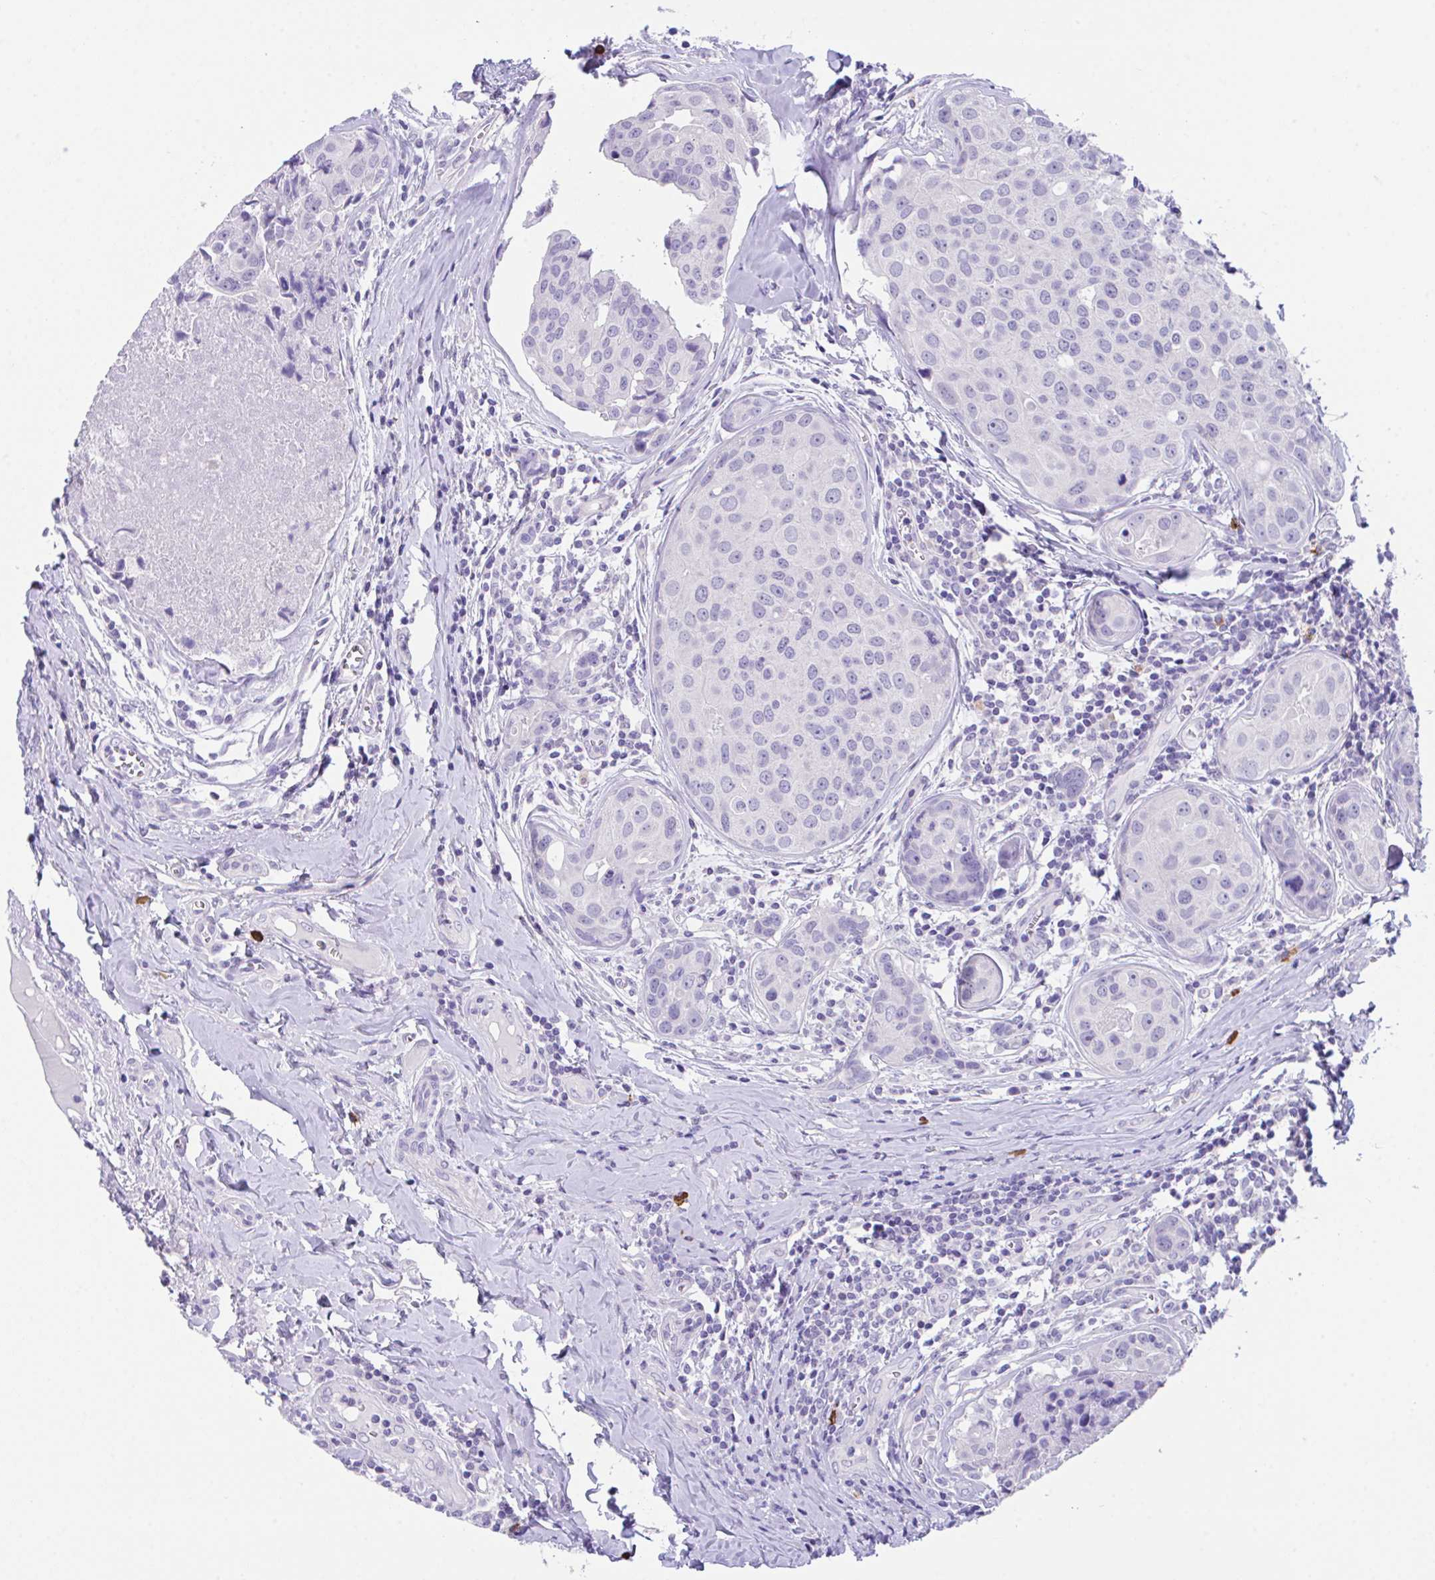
{"staining": {"intensity": "negative", "quantity": "none", "location": "none"}, "tissue": "breast cancer", "cell_type": "Tumor cells", "image_type": "cancer", "snomed": [{"axis": "morphology", "description": "Duct carcinoma"}, {"axis": "topography", "description": "Breast"}], "caption": "DAB immunohistochemical staining of breast infiltrating ductal carcinoma demonstrates no significant positivity in tumor cells.", "gene": "HACD4", "patient": {"sex": "female", "age": 24}}